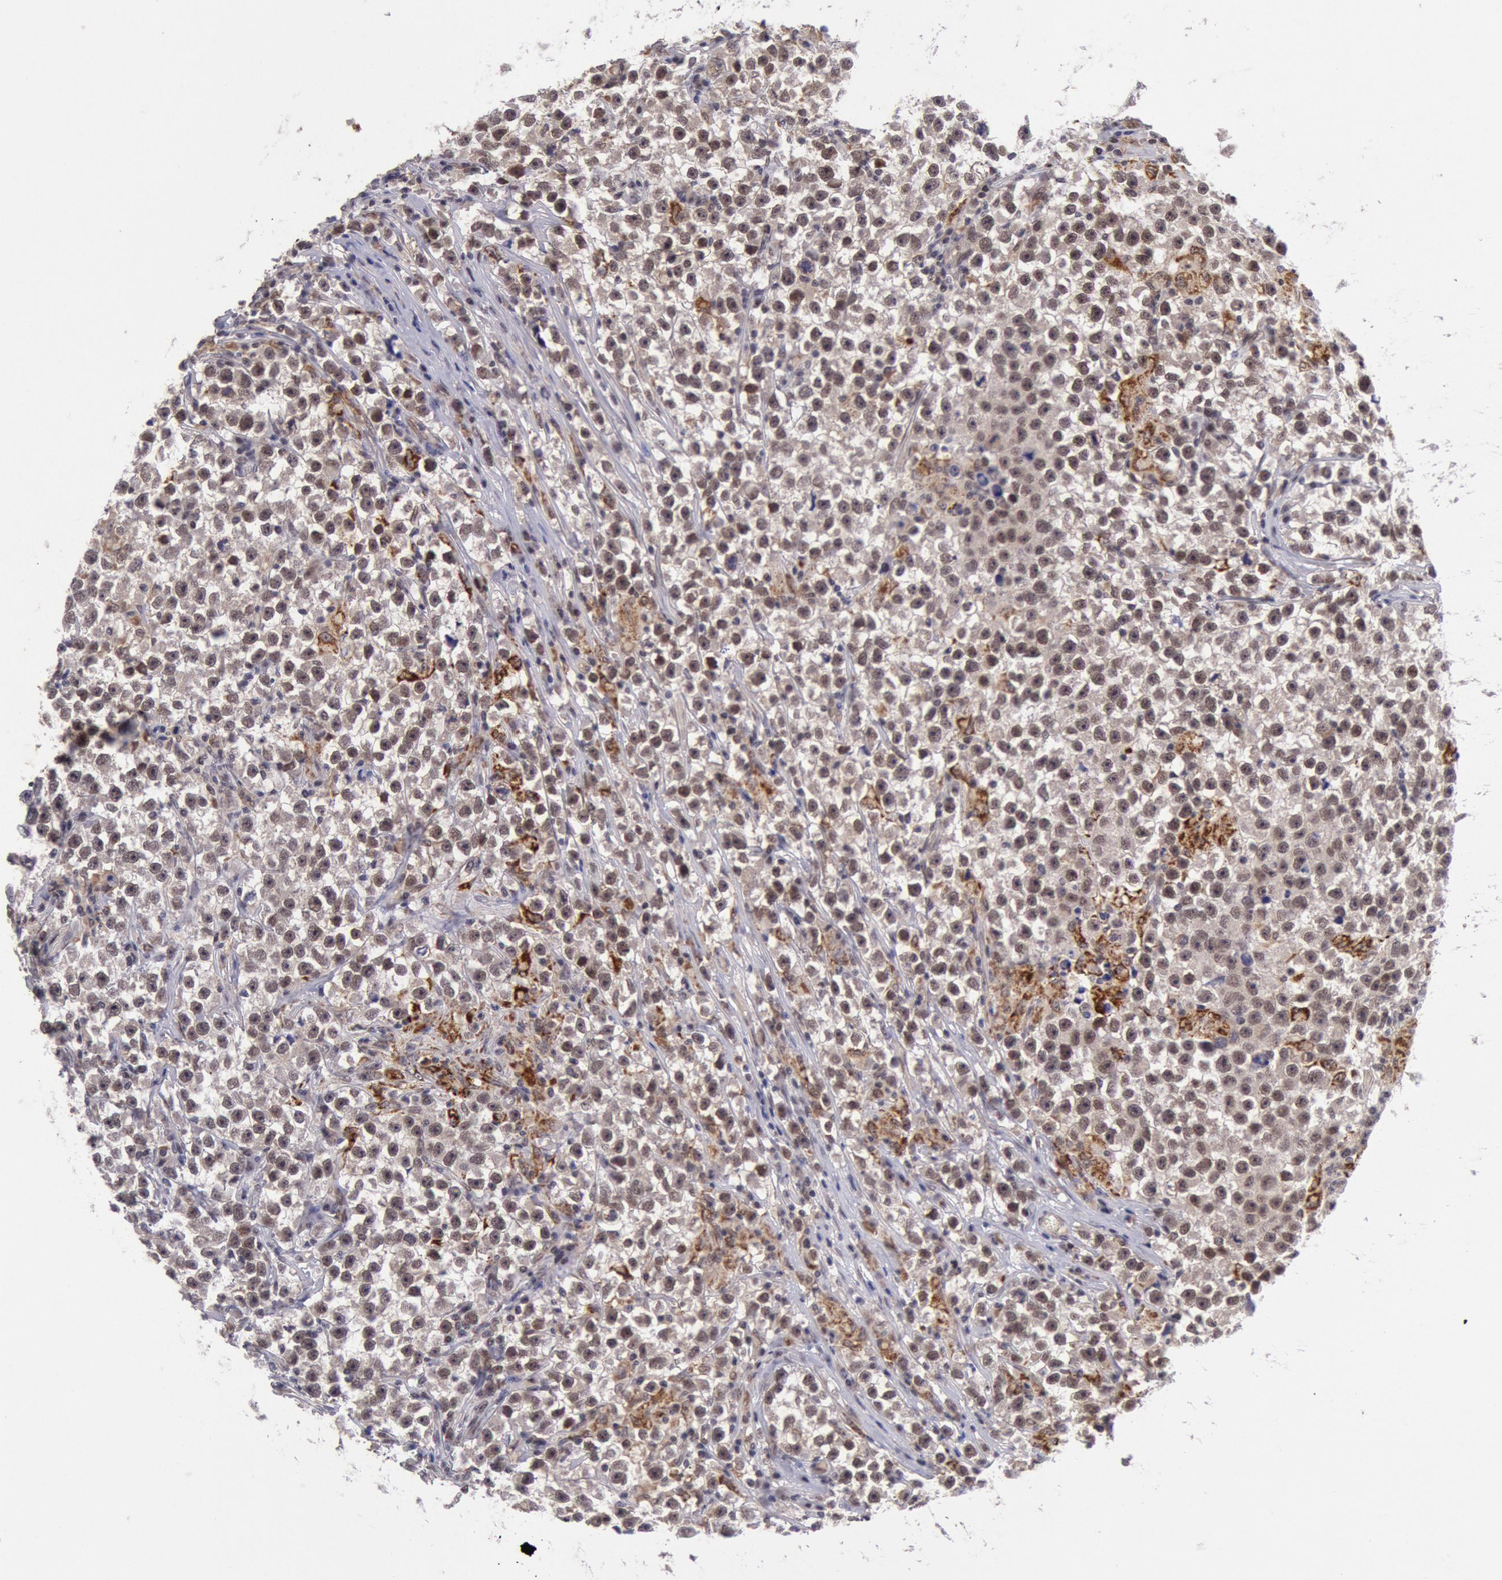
{"staining": {"intensity": "weak", "quantity": ">75%", "location": "cytoplasmic/membranous,nuclear"}, "tissue": "testis cancer", "cell_type": "Tumor cells", "image_type": "cancer", "snomed": [{"axis": "morphology", "description": "Seminoma, NOS"}, {"axis": "topography", "description": "Testis"}], "caption": "Immunohistochemical staining of seminoma (testis) shows low levels of weak cytoplasmic/membranous and nuclear positivity in about >75% of tumor cells.", "gene": "CDKN2B", "patient": {"sex": "male", "age": 33}}